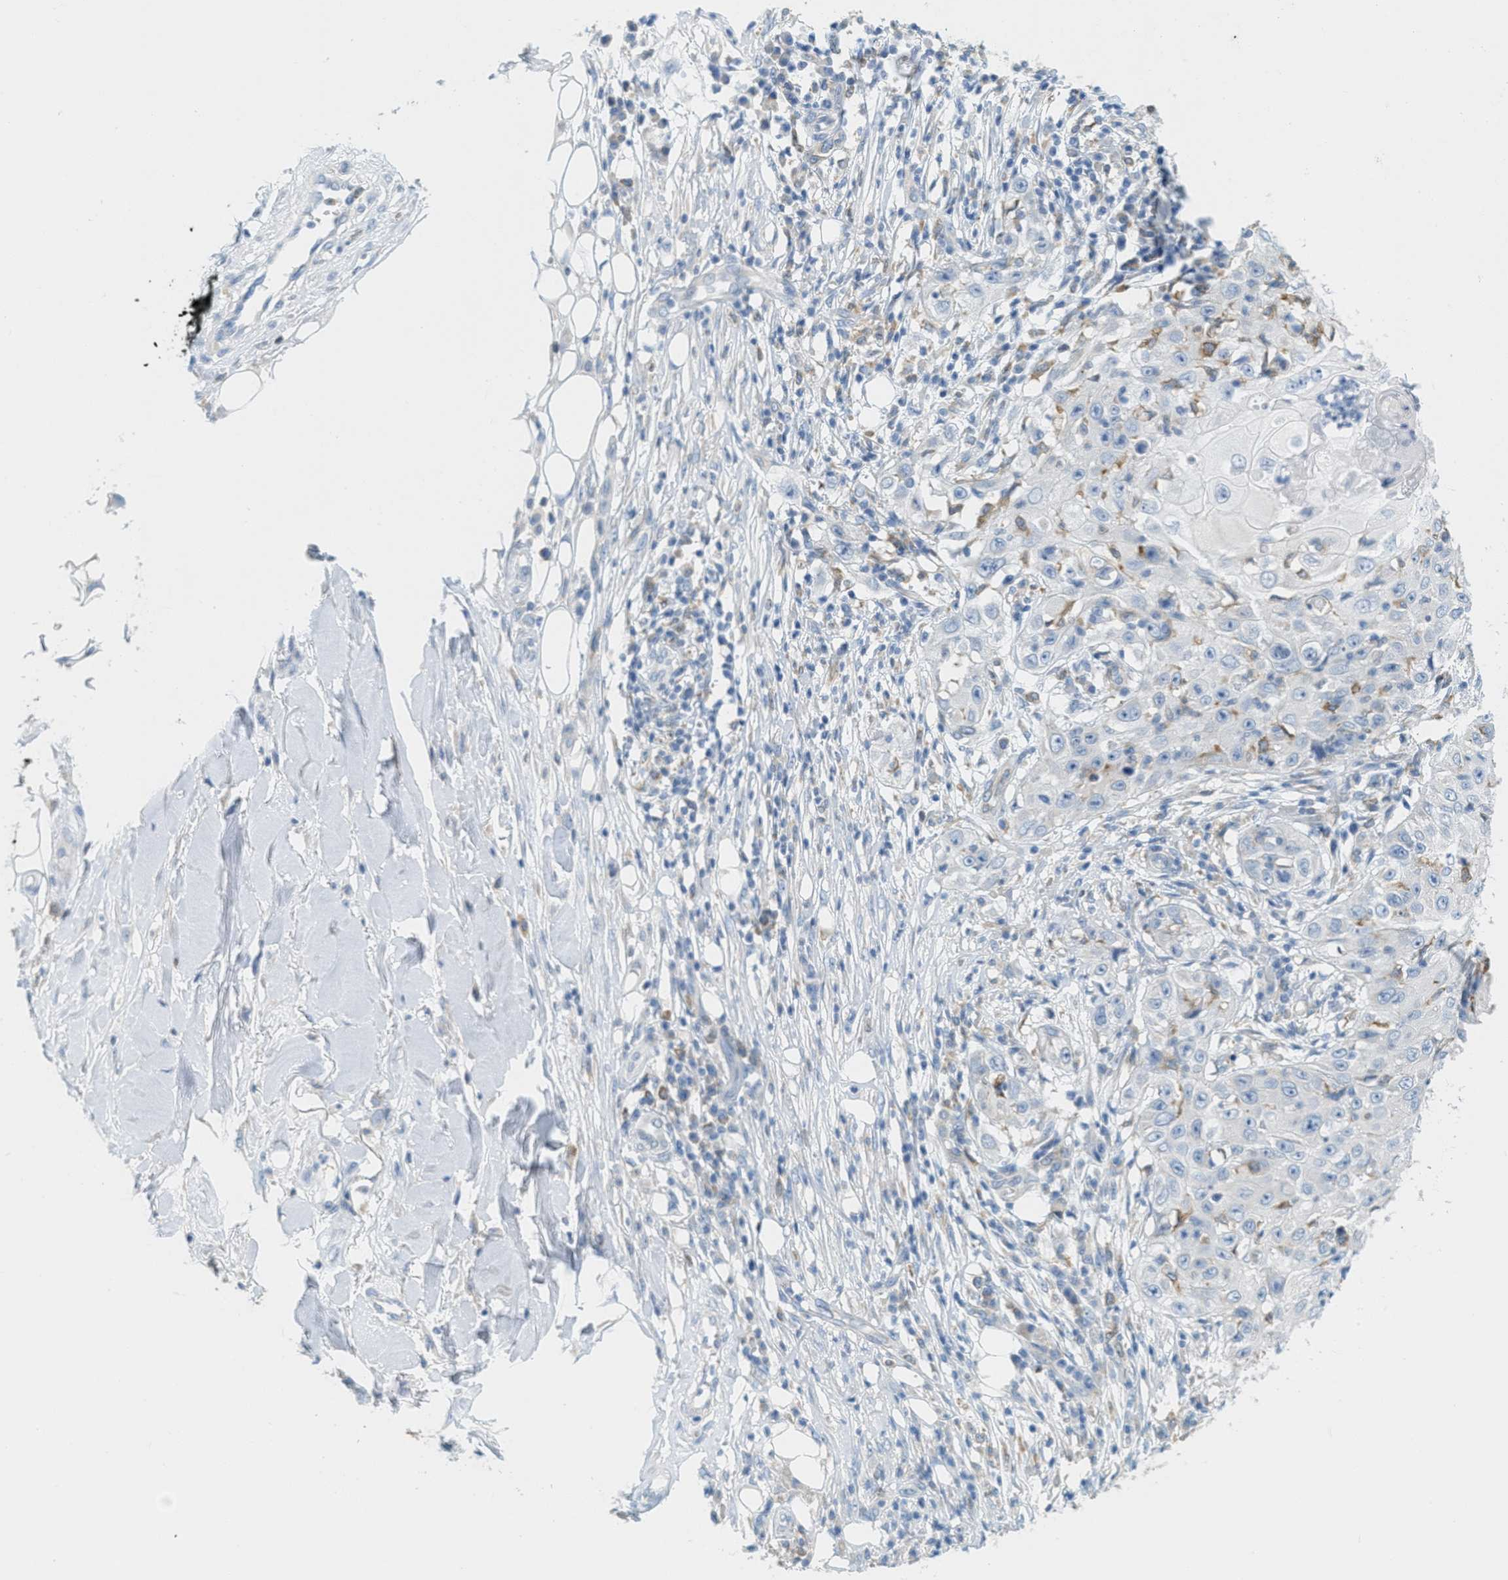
{"staining": {"intensity": "negative", "quantity": "none", "location": "none"}, "tissue": "skin cancer", "cell_type": "Tumor cells", "image_type": "cancer", "snomed": [{"axis": "morphology", "description": "Squamous cell carcinoma, NOS"}, {"axis": "topography", "description": "Skin"}], "caption": "Tumor cells show no significant positivity in skin cancer (squamous cell carcinoma).", "gene": "TEX264", "patient": {"sex": "male", "age": 86}}